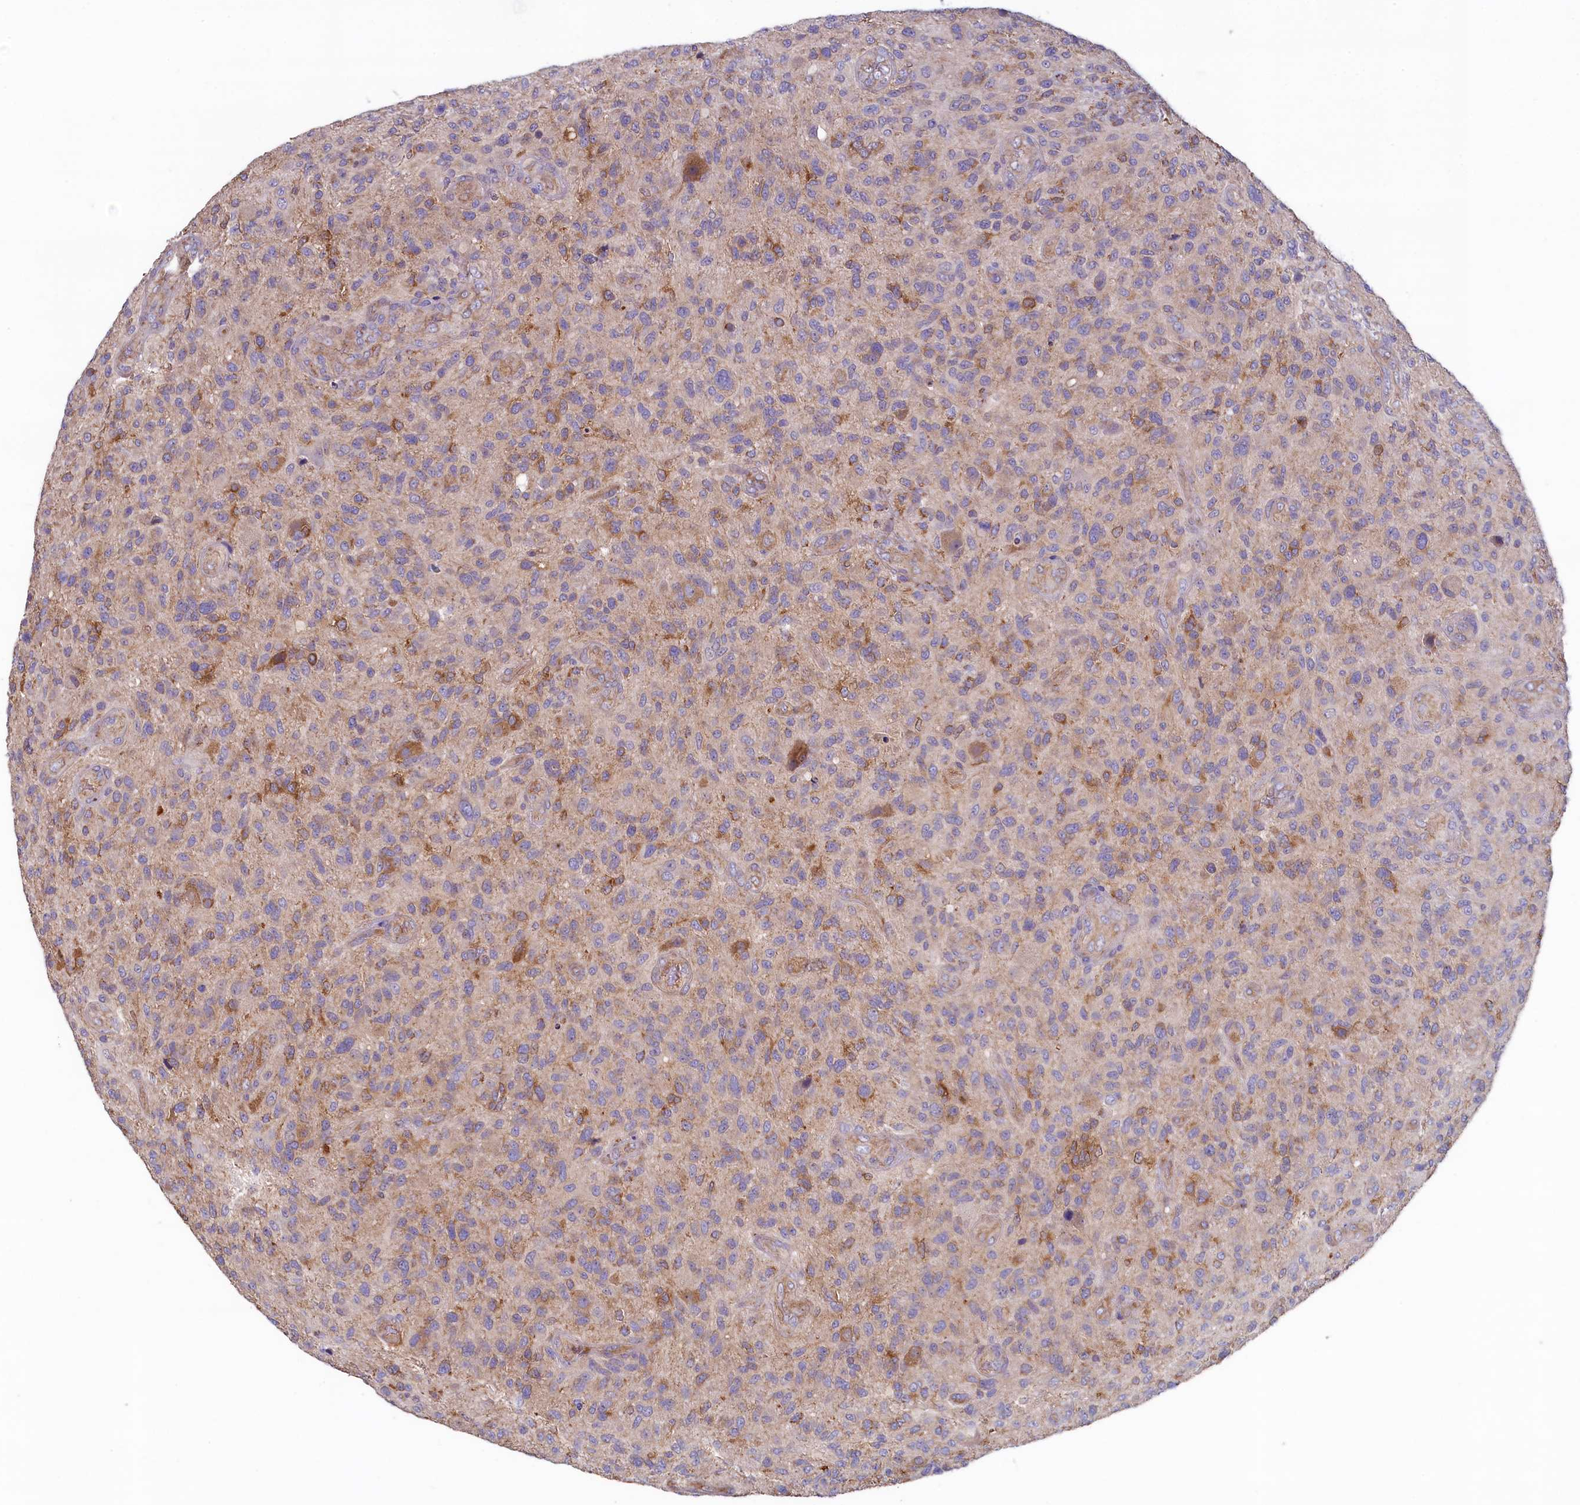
{"staining": {"intensity": "moderate", "quantity": "<25%", "location": "cytoplasmic/membranous"}, "tissue": "glioma", "cell_type": "Tumor cells", "image_type": "cancer", "snomed": [{"axis": "morphology", "description": "Glioma, malignant, High grade"}, {"axis": "topography", "description": "Brain"}], "caption": "Protein expression by immunohistochemistry exhibits moderate cytoplasmic/membranous positivity in approximately <25% of tumor cells in glioma.", "gene": "SPATA2L", "patient": {"sex": "male", "age": 47}}